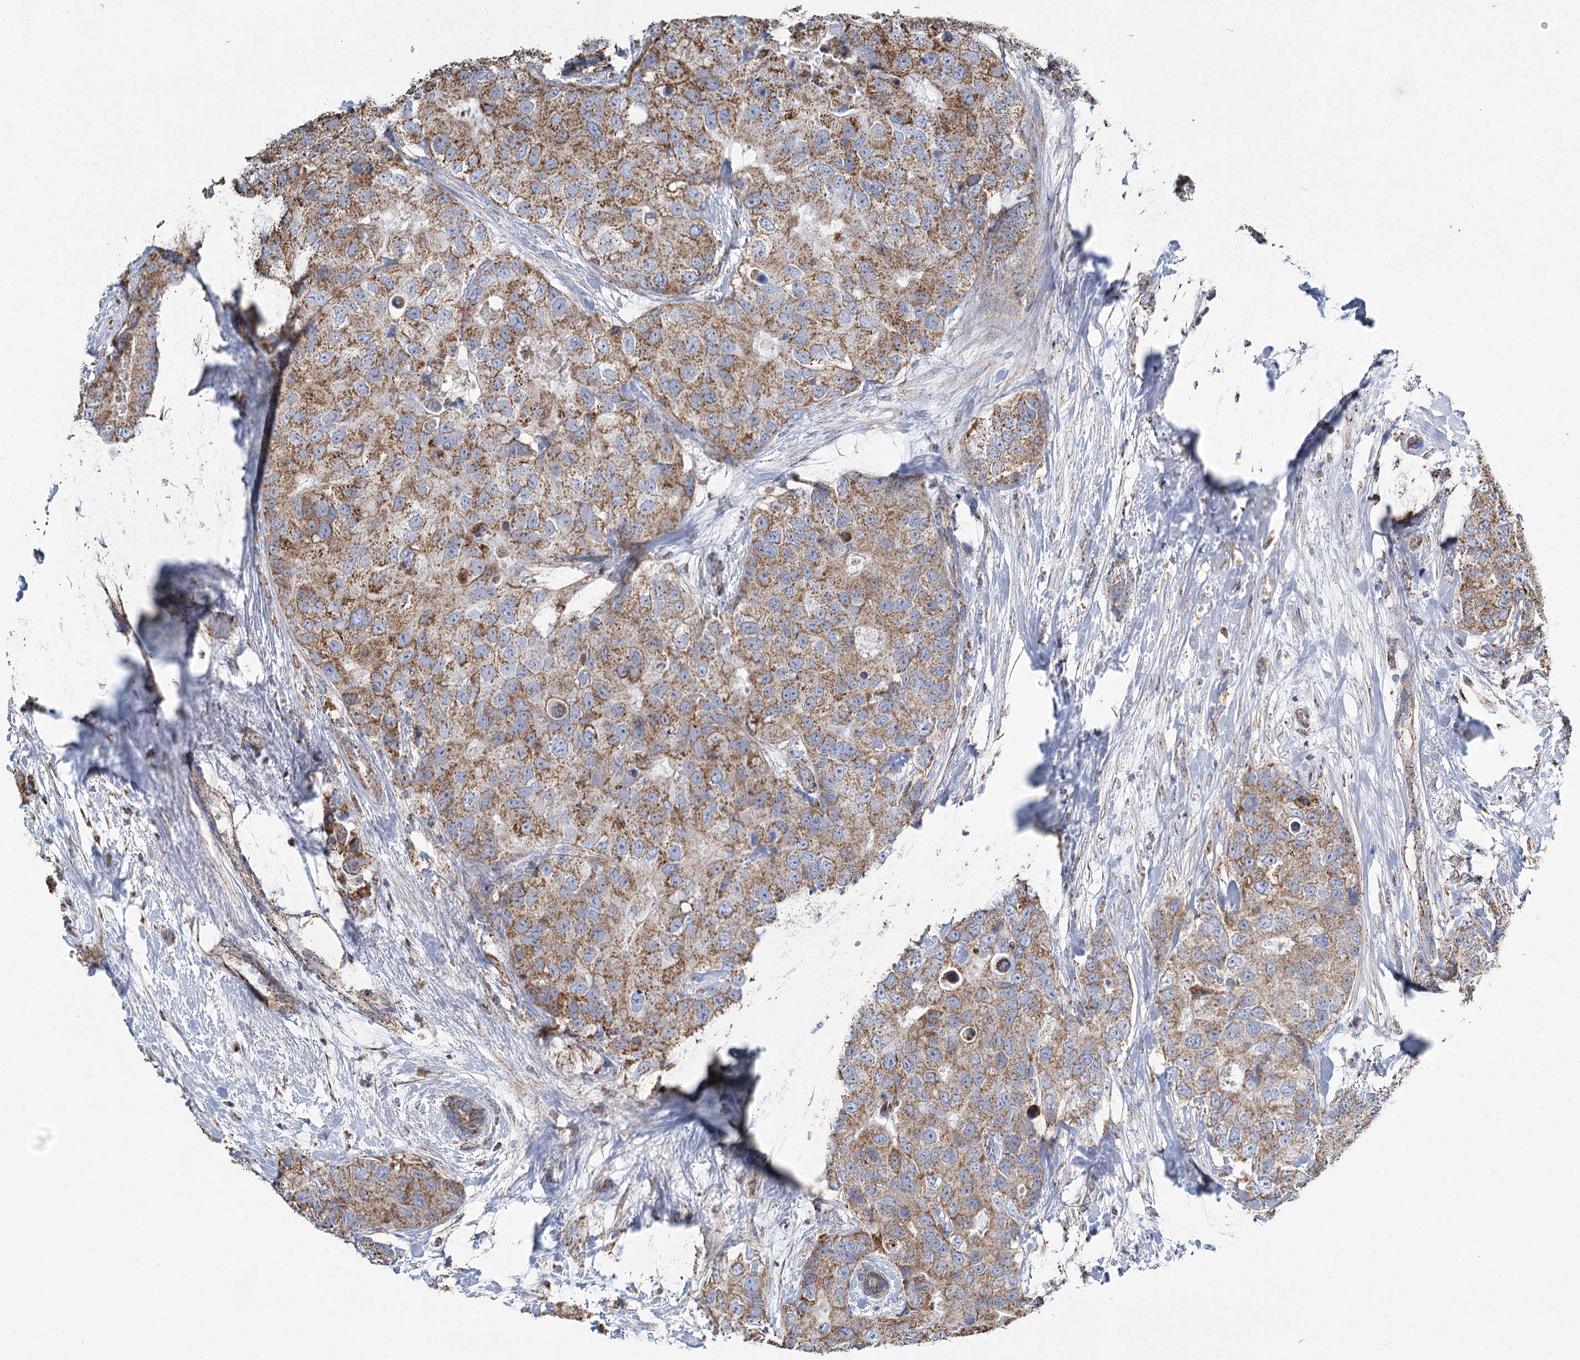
{"staining": {"intensity": "moderate", "quantity": ">75%", "location": "cytoplasmic/membranous"}, "tissue": "breast cancer", "cell_type": "Tumor cells", "image_type": "cancer", "snomed": [{"axis": "morphology", "description": "Duct carcinoma"}, {"axis": "topography", "description": "Breast"}], "caption": "The immunohistochemical stain labels moderate cytoplasmic/membranous positivity in tumor cells of breast invasive ductal carcinoma tissue.", "gene": "MRPL44", "patient": {"sex": "female", "age": 62}}